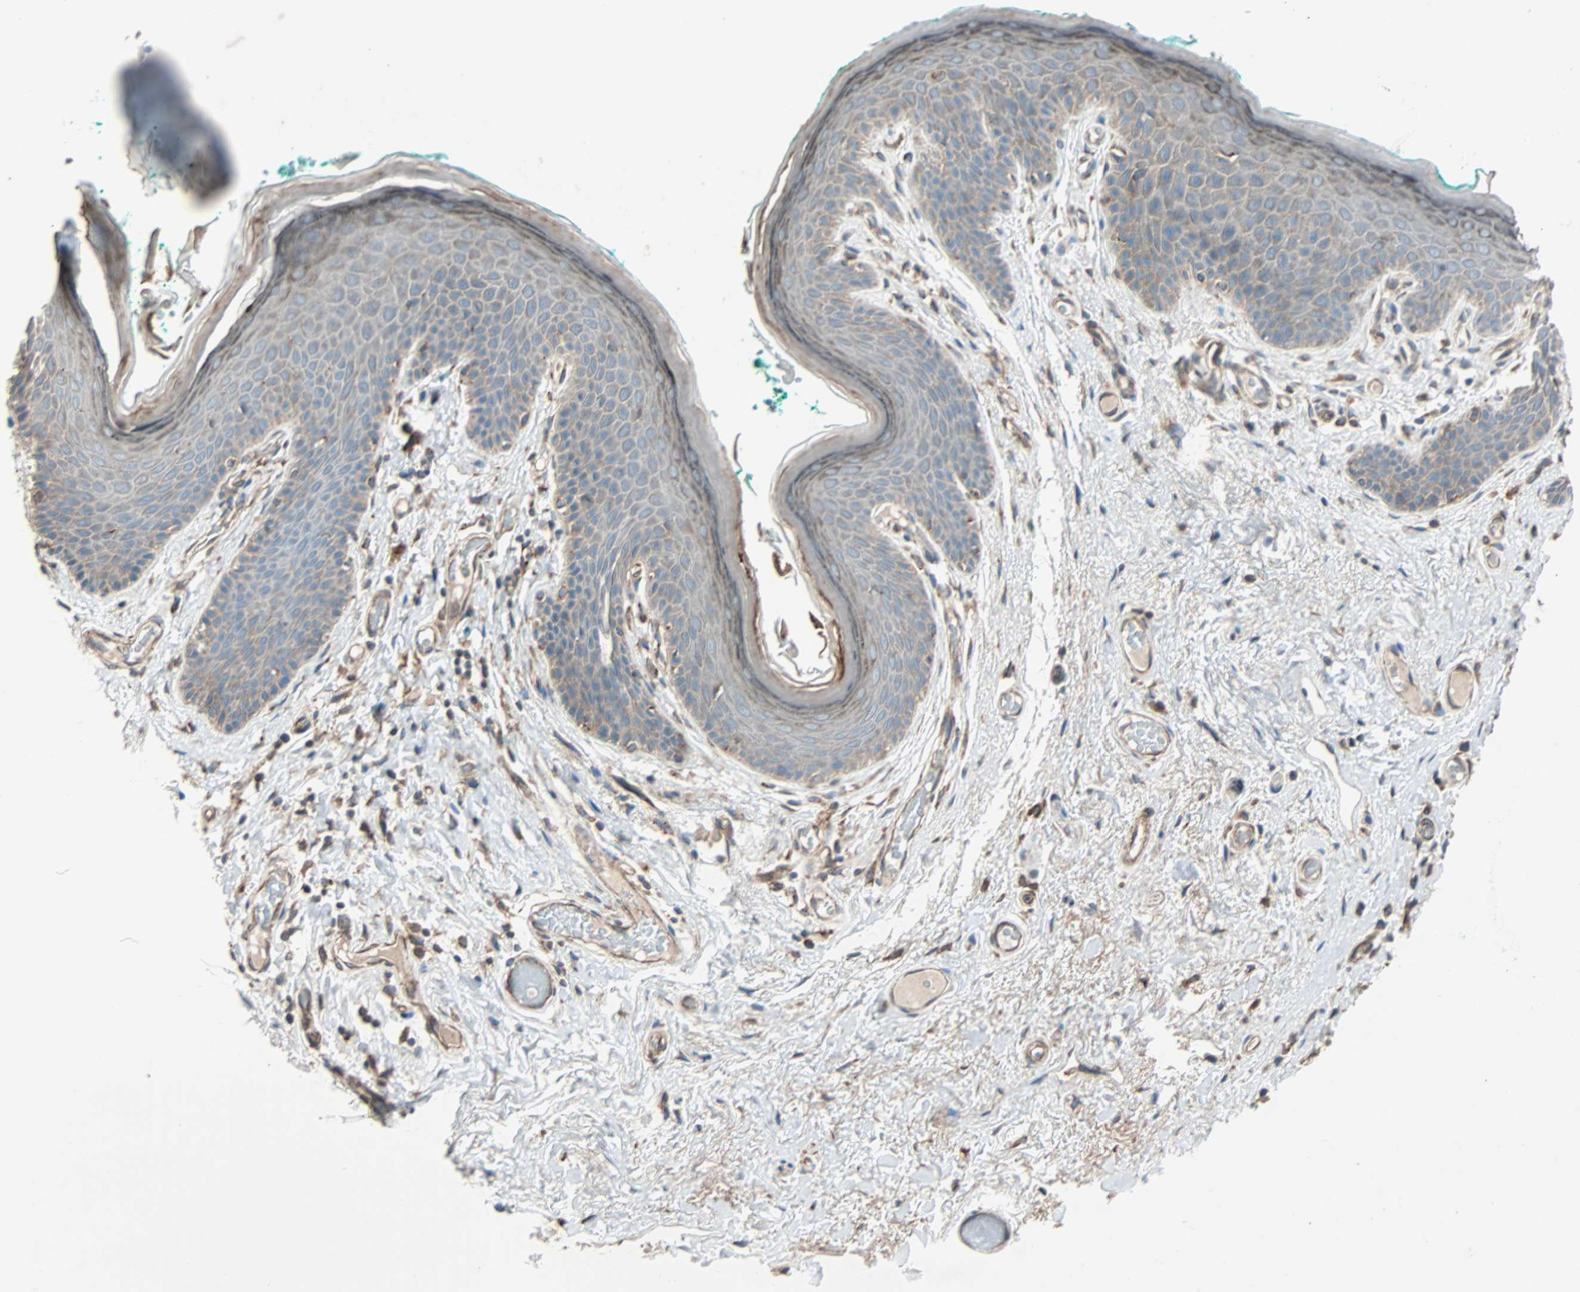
{"staining": {"intensity": "moderate", "quantity": ">75%", "location": "cytoplasmic/membranous"}, "tissue": "skin", "cell_type": "Epidermal cells", "image_type": "normal", "snomed": [{"axis": "morphology", "description": "Normal tissue, NOS"}, {"axis": "topography", "description": "Anal"}], "caption": "IHC (DAB) staining of unremarkable human skin displays moderate cytoplasmic/membranous protein staining in about >75% of epidermal cells. The staining was performed using DAB (3,3'-diaminobenzidine) to visualize the protein expression in brown, while the nuclei were stained in blue with hematoxylin (Magnification: 20x).", "gene": "PHYH", "patient": {"sex": "male", "age": 74}}